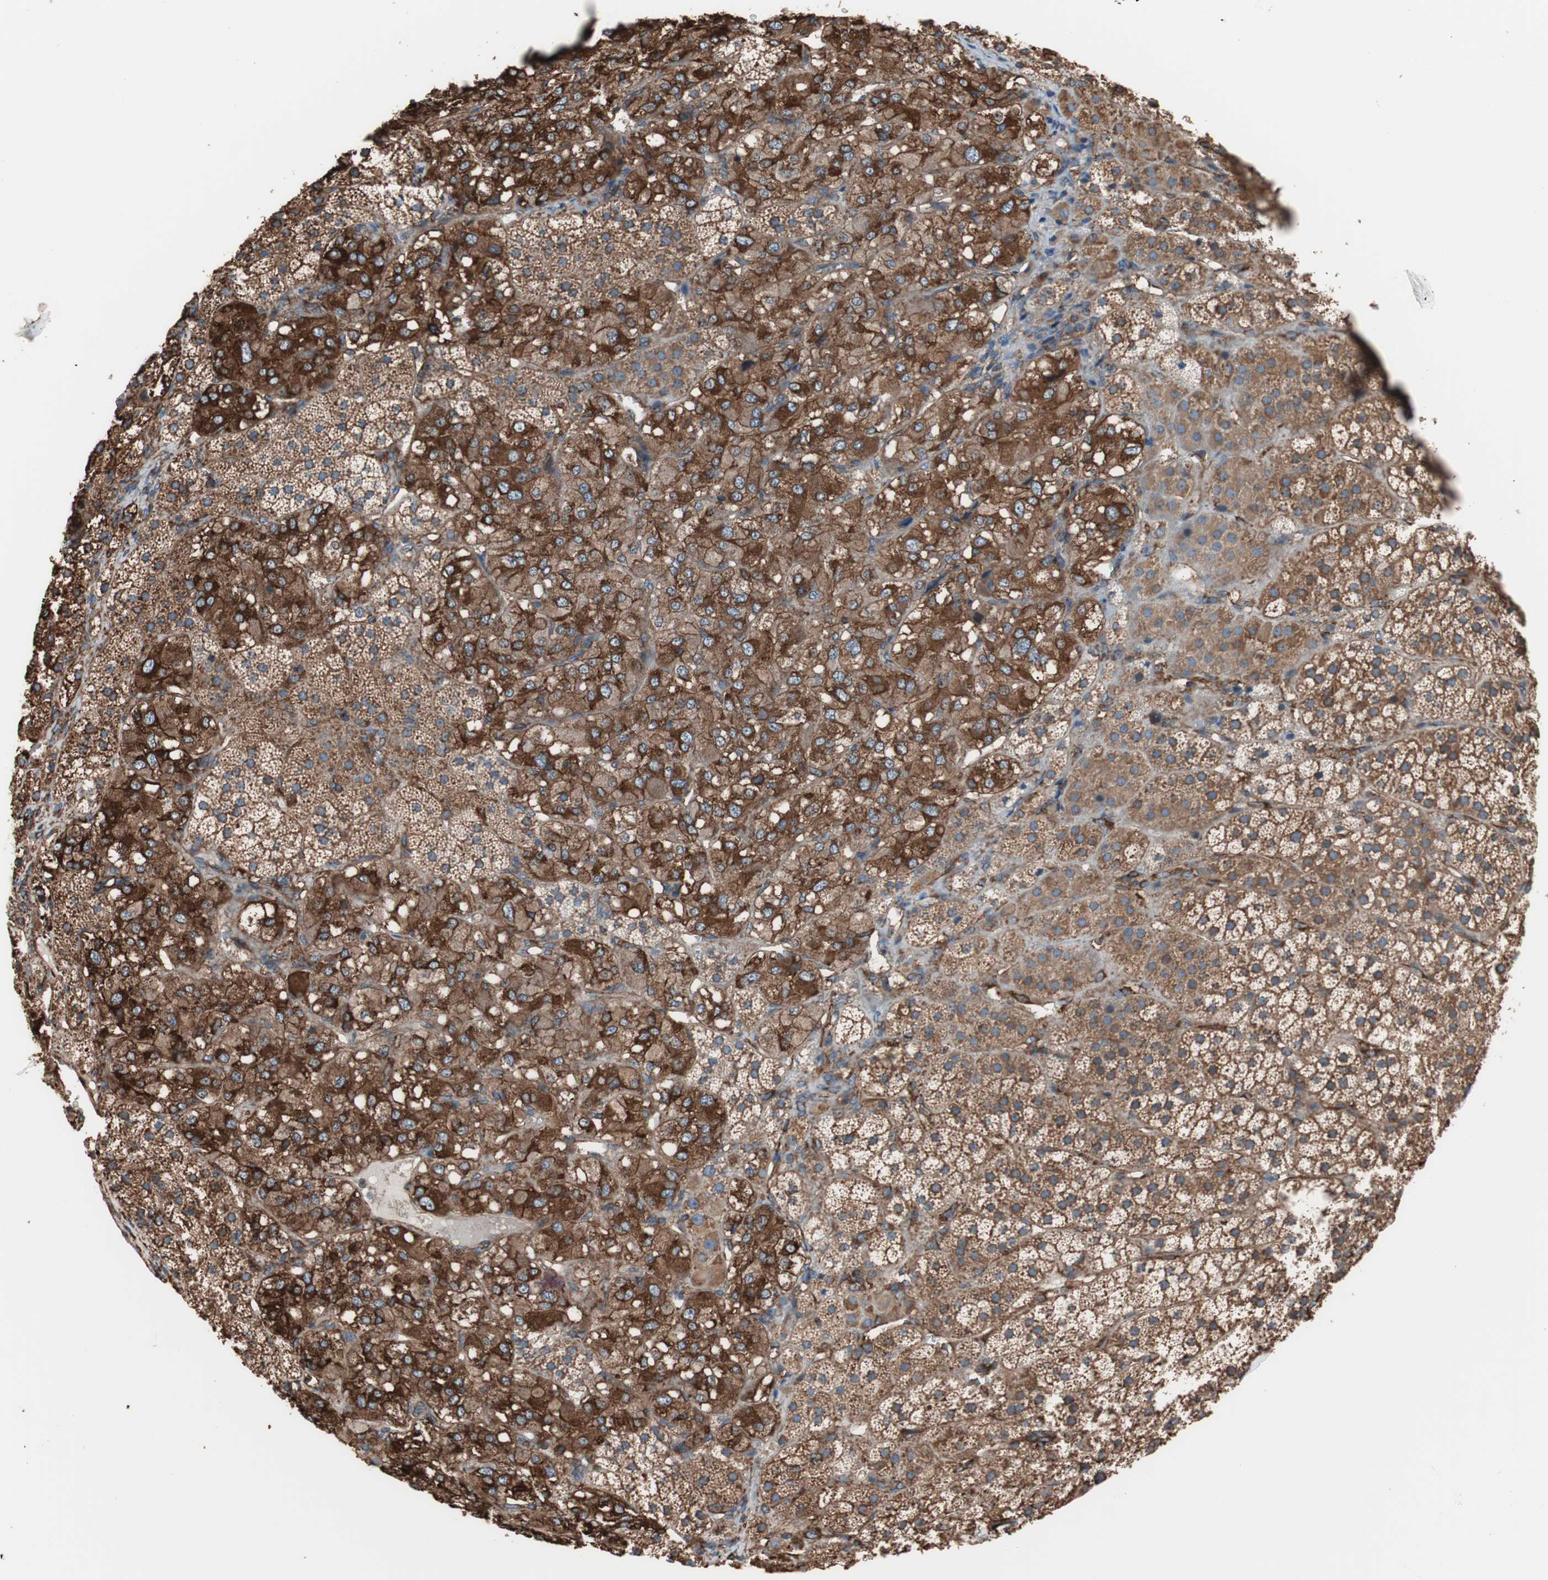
{"staining": {"intensity": "strong", "quantity": ">75%", "location": "cytoplasmic/membranous"}, "tissue": "adrenal gland", "cell_type": "Glandular cells", "image_type": "normal", "snomed": [{"axis": "morphology", "description": "Normal tissue, NOS"}, {"axis": "topography", "description": "Adrenal gland"}], "caption": "Immunohistochemistry micrograph of normal human adrenal gland stained for a protein (brown), which shows high levels of strong cytoplasmic/membranous positivity in about >75% of glandular cells.", "gene": "GPSM2", "patient": {"sex": "female", "age": 44}}